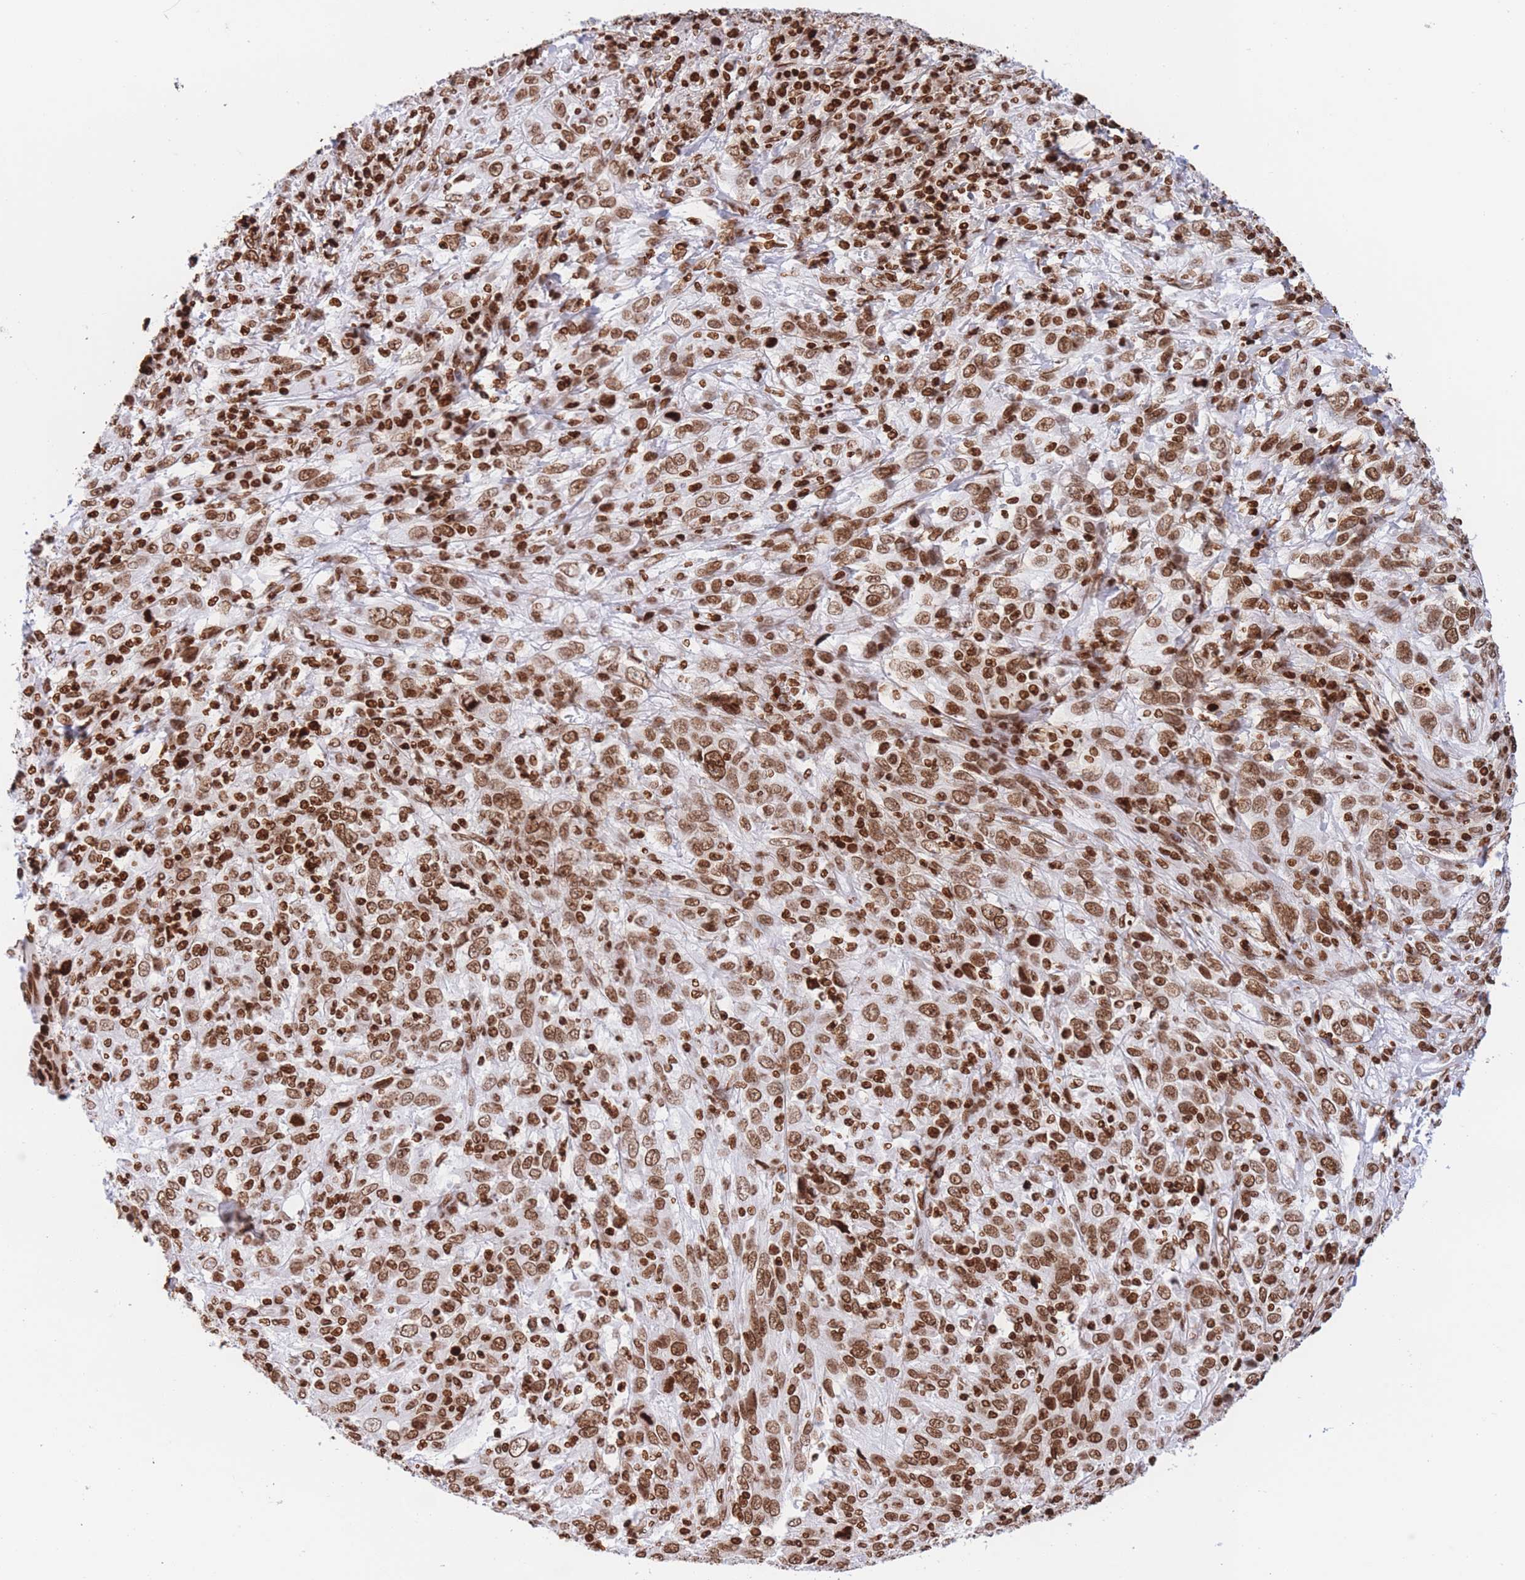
{"staining": {"intensity": "moderate", "quantity": ">75%", "location": "nuclear"}, "tissue": "cervical cancer", "cell_type": "Tumor cells", "image_type": "cancer", "snomed": [{"axis": "morphology", "description": "Squamous cell carcinoma, NOS"}, {"axis": "topography", "description": "Cervix"}], "caption": "IHC (DAB (3,3'-diaminobenzidine)) staining of human cervical squamous cell carcinoma demonstrates moderate nuclear protein staining in about >75% of tumor cells. Using DAB (3,3'-diaminobenzidine) (brown) and hematoxylin (blue) stains, captured at high magnification using brightfield microscopy.", "gene": "H2BC11", "patient": {"sex": "female", "age": 46}}